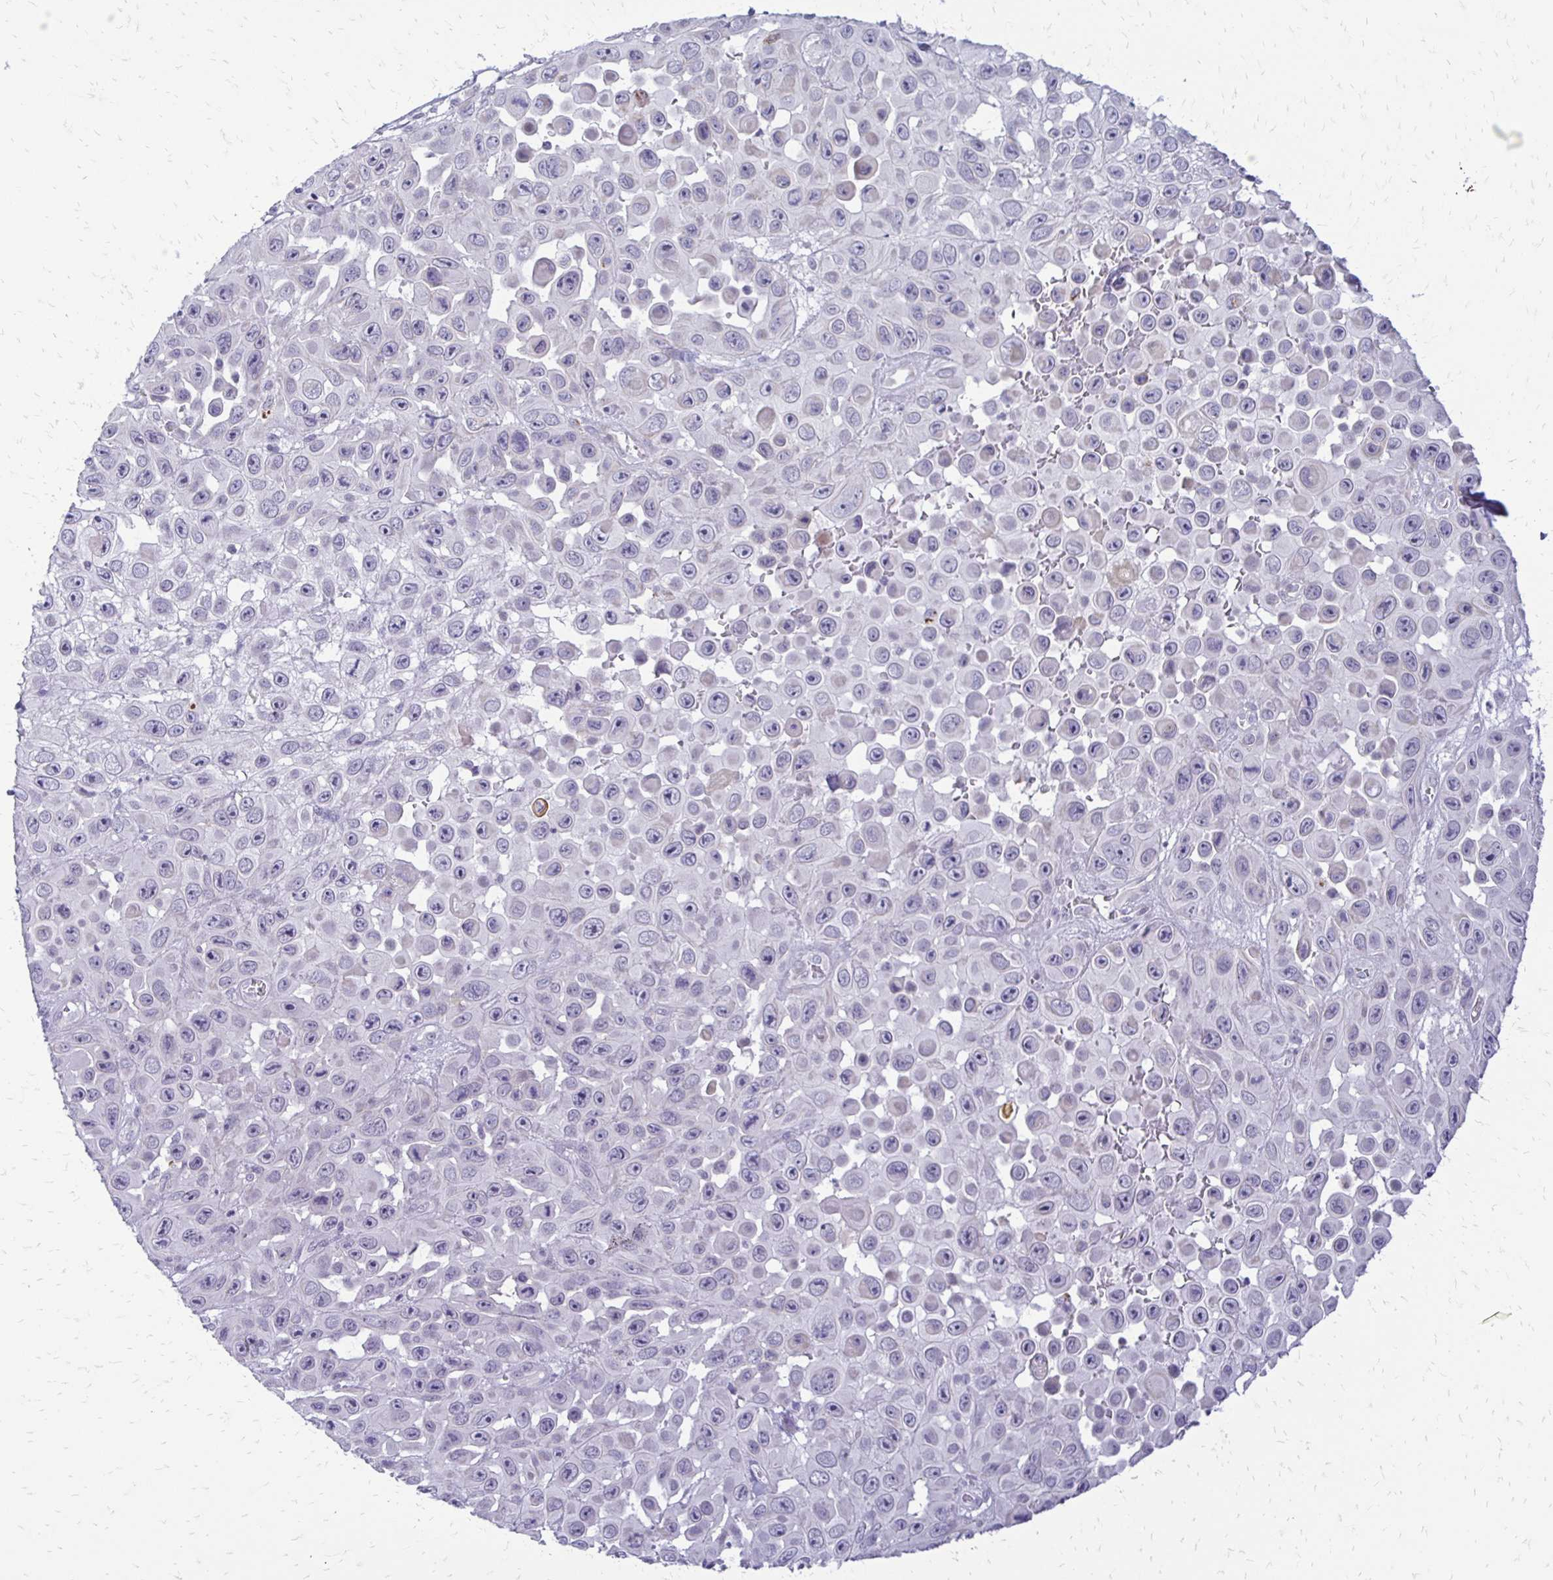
{"staining": {"intensity": "negative", "quantity": "none", "location": "none"}, "tissue": "skin cancer", "cell_type": "Tumor cells", "image_type": "cancer", "snomed": [{"axis": "morphology", "description": "Squamous cell carcinoma, NOS"}, {"axis": "topography", "description": "Skin"}], "caption": "Squamous cell carcinoma (skin) was stained to show a protein in brown. There is no significant positivity in tumor cells.", "gene": "EPYC", "patient": {"sex": "male", "age": 81}}